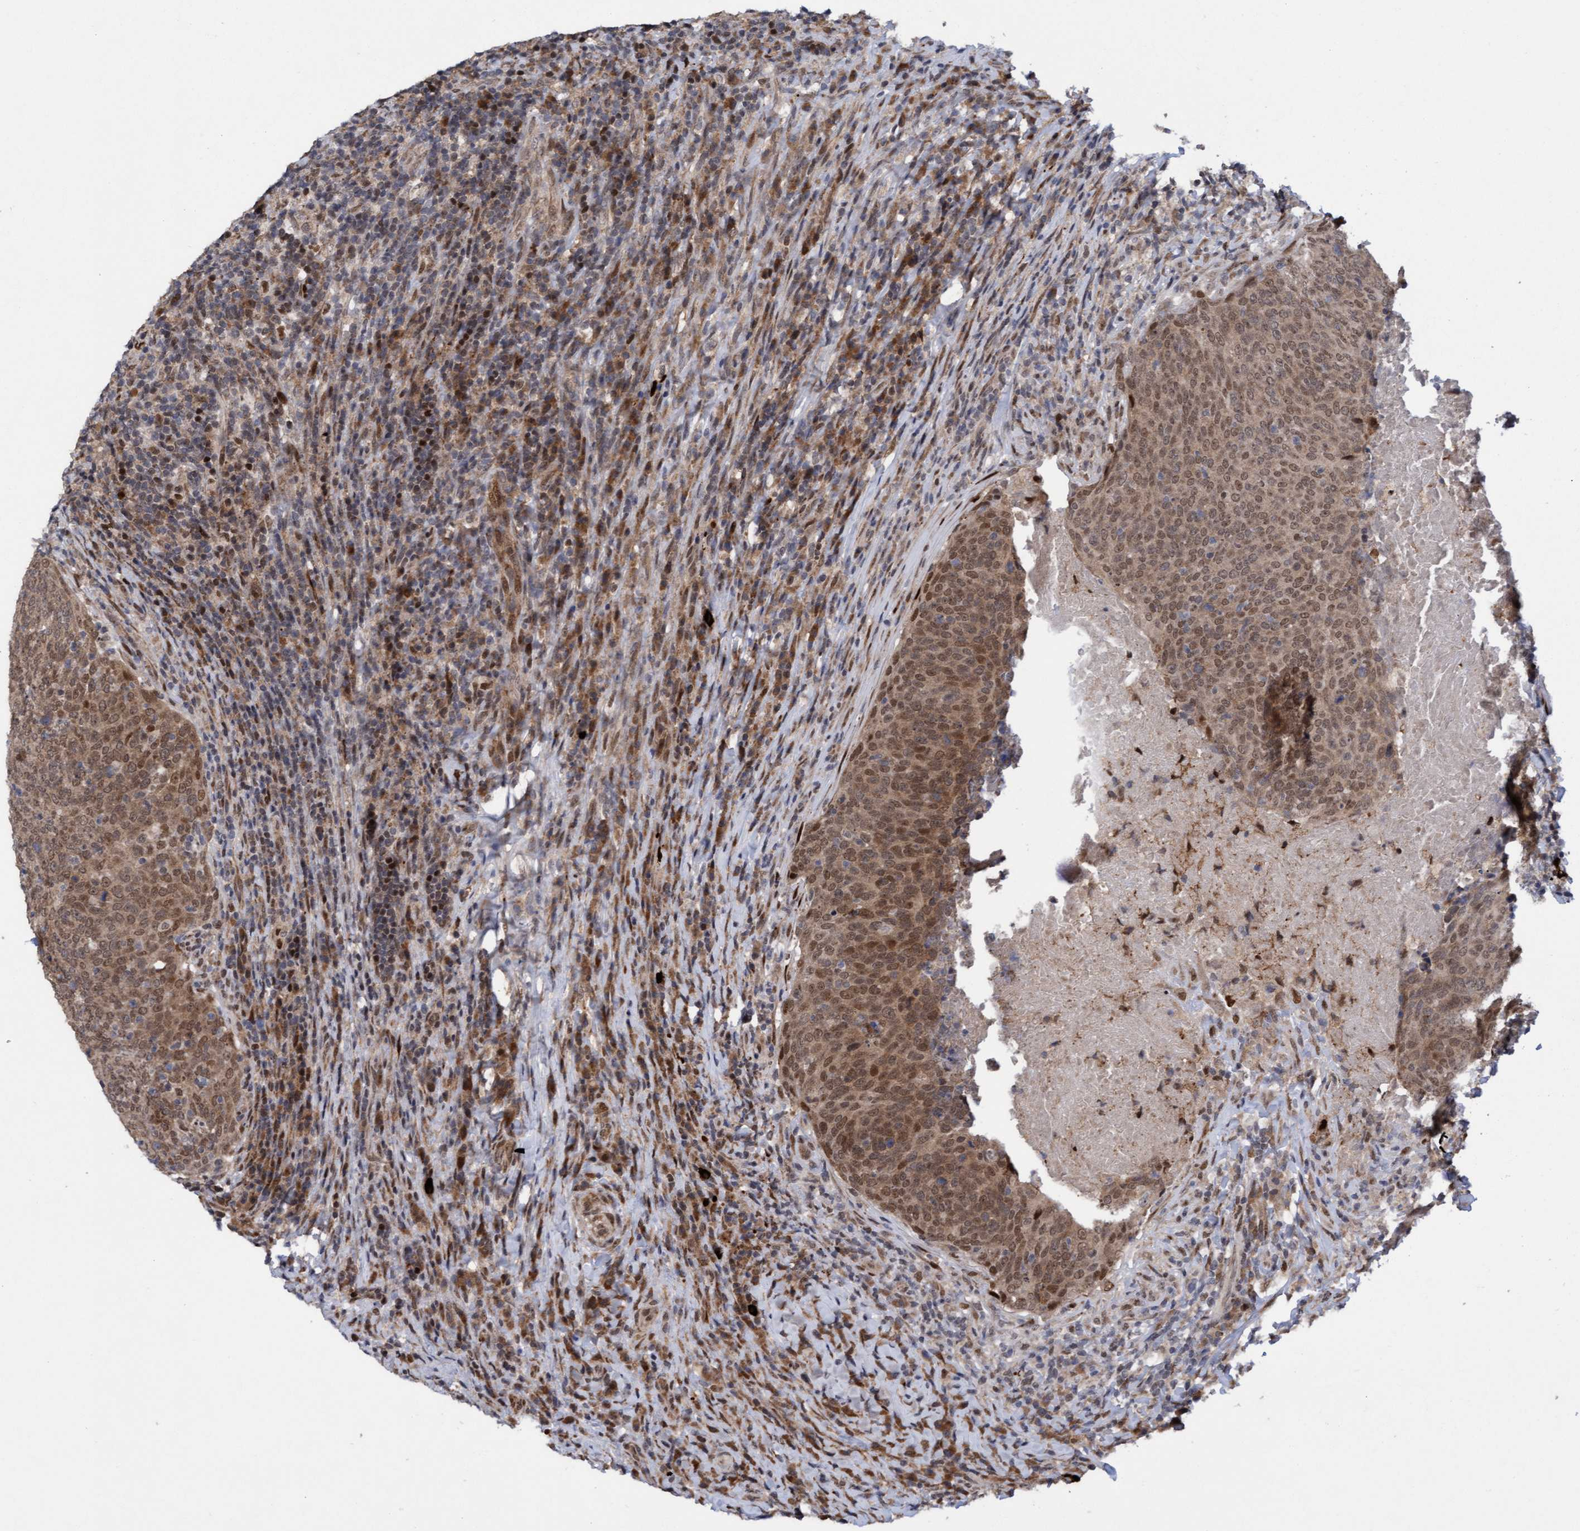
{"staining": {"intensity": "moderate", "quantity": ">75%", "location": "cytoplasmic/membranous,nuclear"}, "tissue": "head and neck cancer", "cell_type": "Tumor cells", "image_type": "cancer", "snomed": [{"axis": "morphology", "description": "Squamous cell carcinoma, NOS"}, {"axis": "morphology", "description": "Squamous cell carcinoma, metastatic, NOS"}, {"axis": "topography", "description": "Lymph node"}, {"axis": "topography", "description": "Head-Neck"}], "caption": "There is medium levels of moderate cytoplasmic/membranous and nuclear positivity in tumor cells of head and neck squamous cell carcinoma, as demonstrated by immunohistochemical staining (brown color).", "gene": "TANC2", "patient": {"sex": "male", "age": 62}}